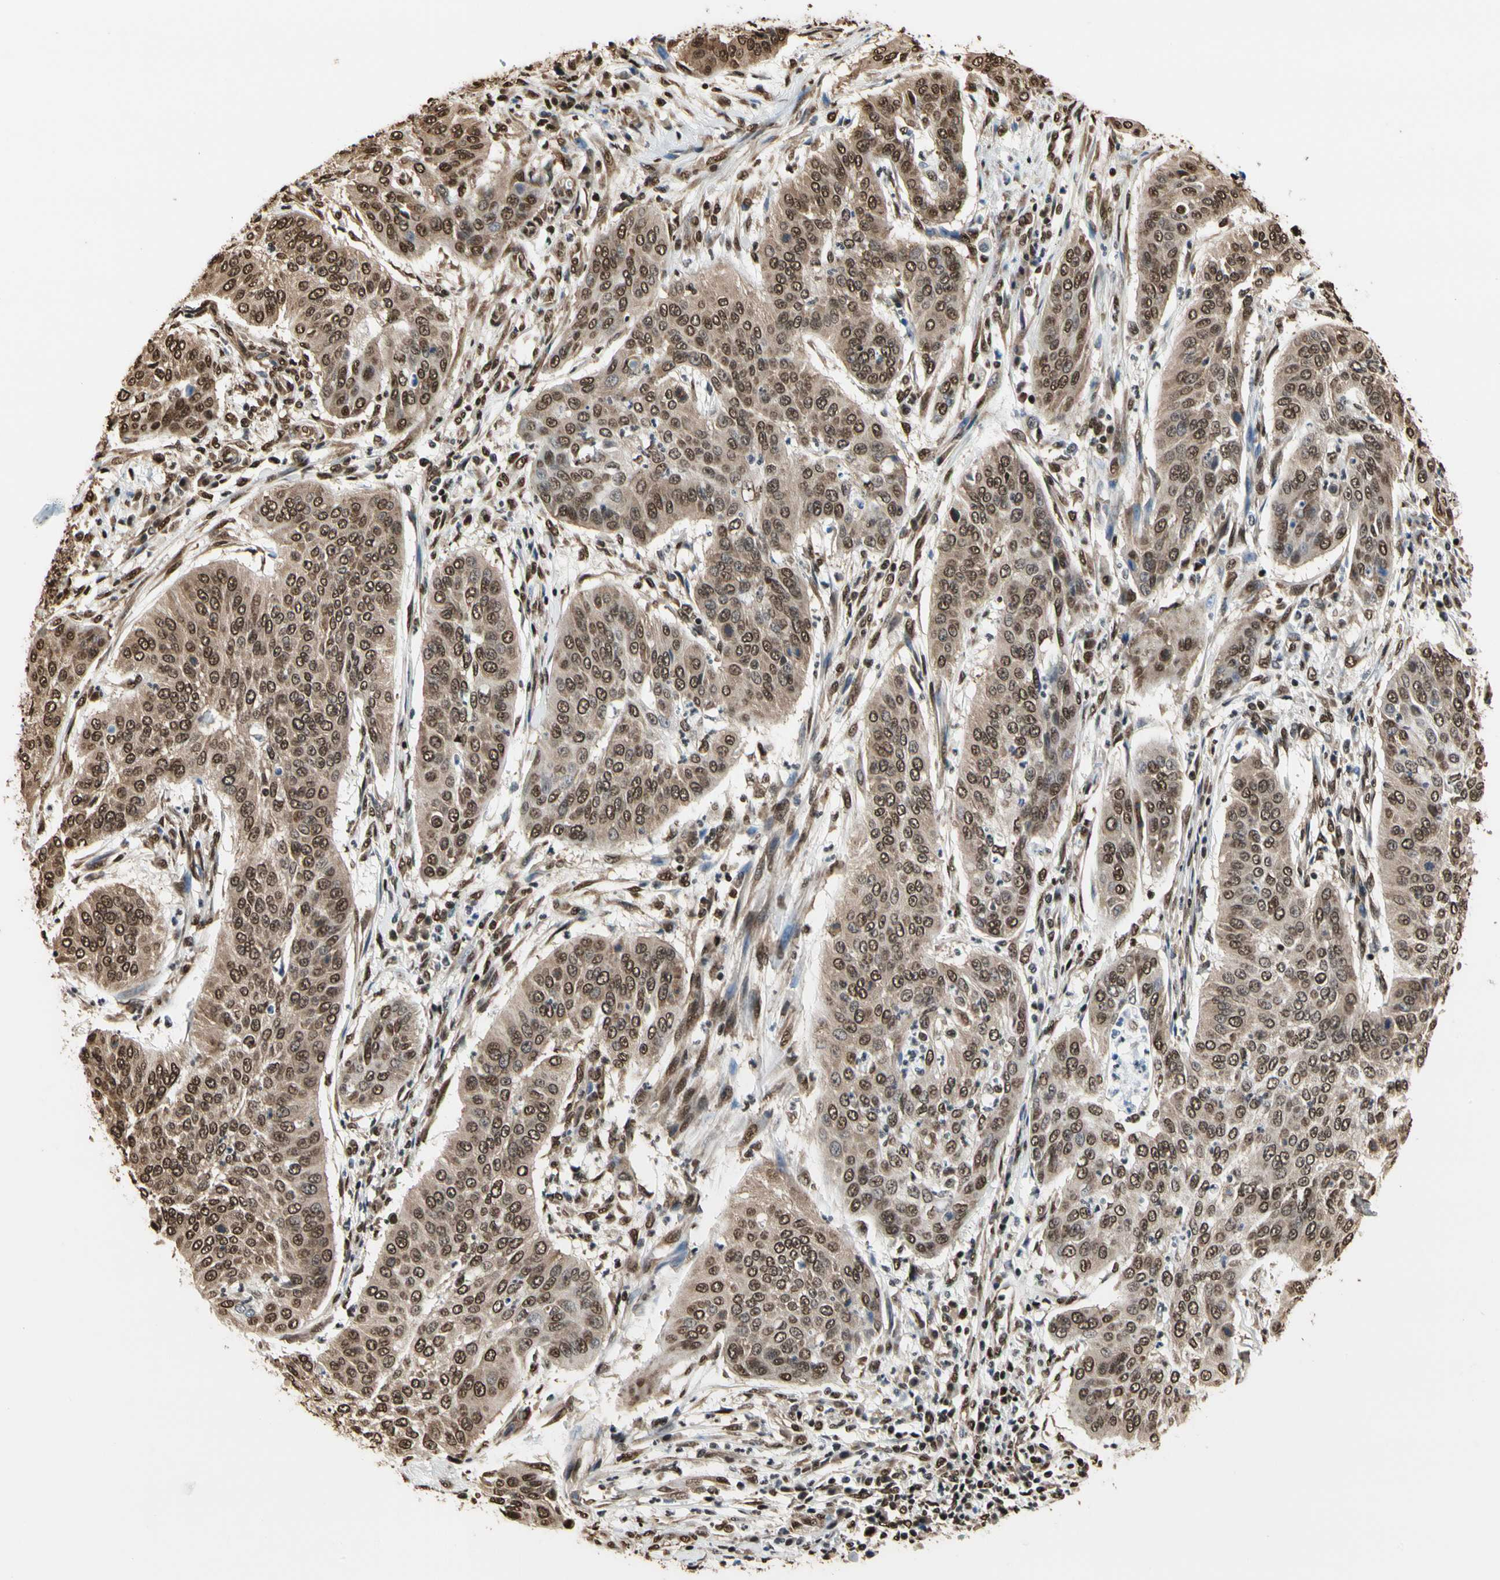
{"staining": {"intensity": "moderate", "quantity": ">75%", "location": "cytoplasmic/membranous,nuclear"}, "tissue": "cervical cancer", "cell_type": "Tumor cells", "image_type": "cancer", "snomed": [{"axis": "morphology", "description": "Normal tissue, NOS"}, {"axis": "morphology", "description": "Squamous cell carcinoma, NOS"}, {"axis": "topography", "description": "Cervix"}], "caption": "A medium amount of moderate cytoplasmic/membranous and nuclear positivity is identified in approximately >75% of tumor cells in squamous cell carcinoma (cervical) tissue. The protein of interest is shown in brown color, while the nuclei are stained blue.", "gene": "HNRNPK", "patient": {"sex": "female", "age": 39}}